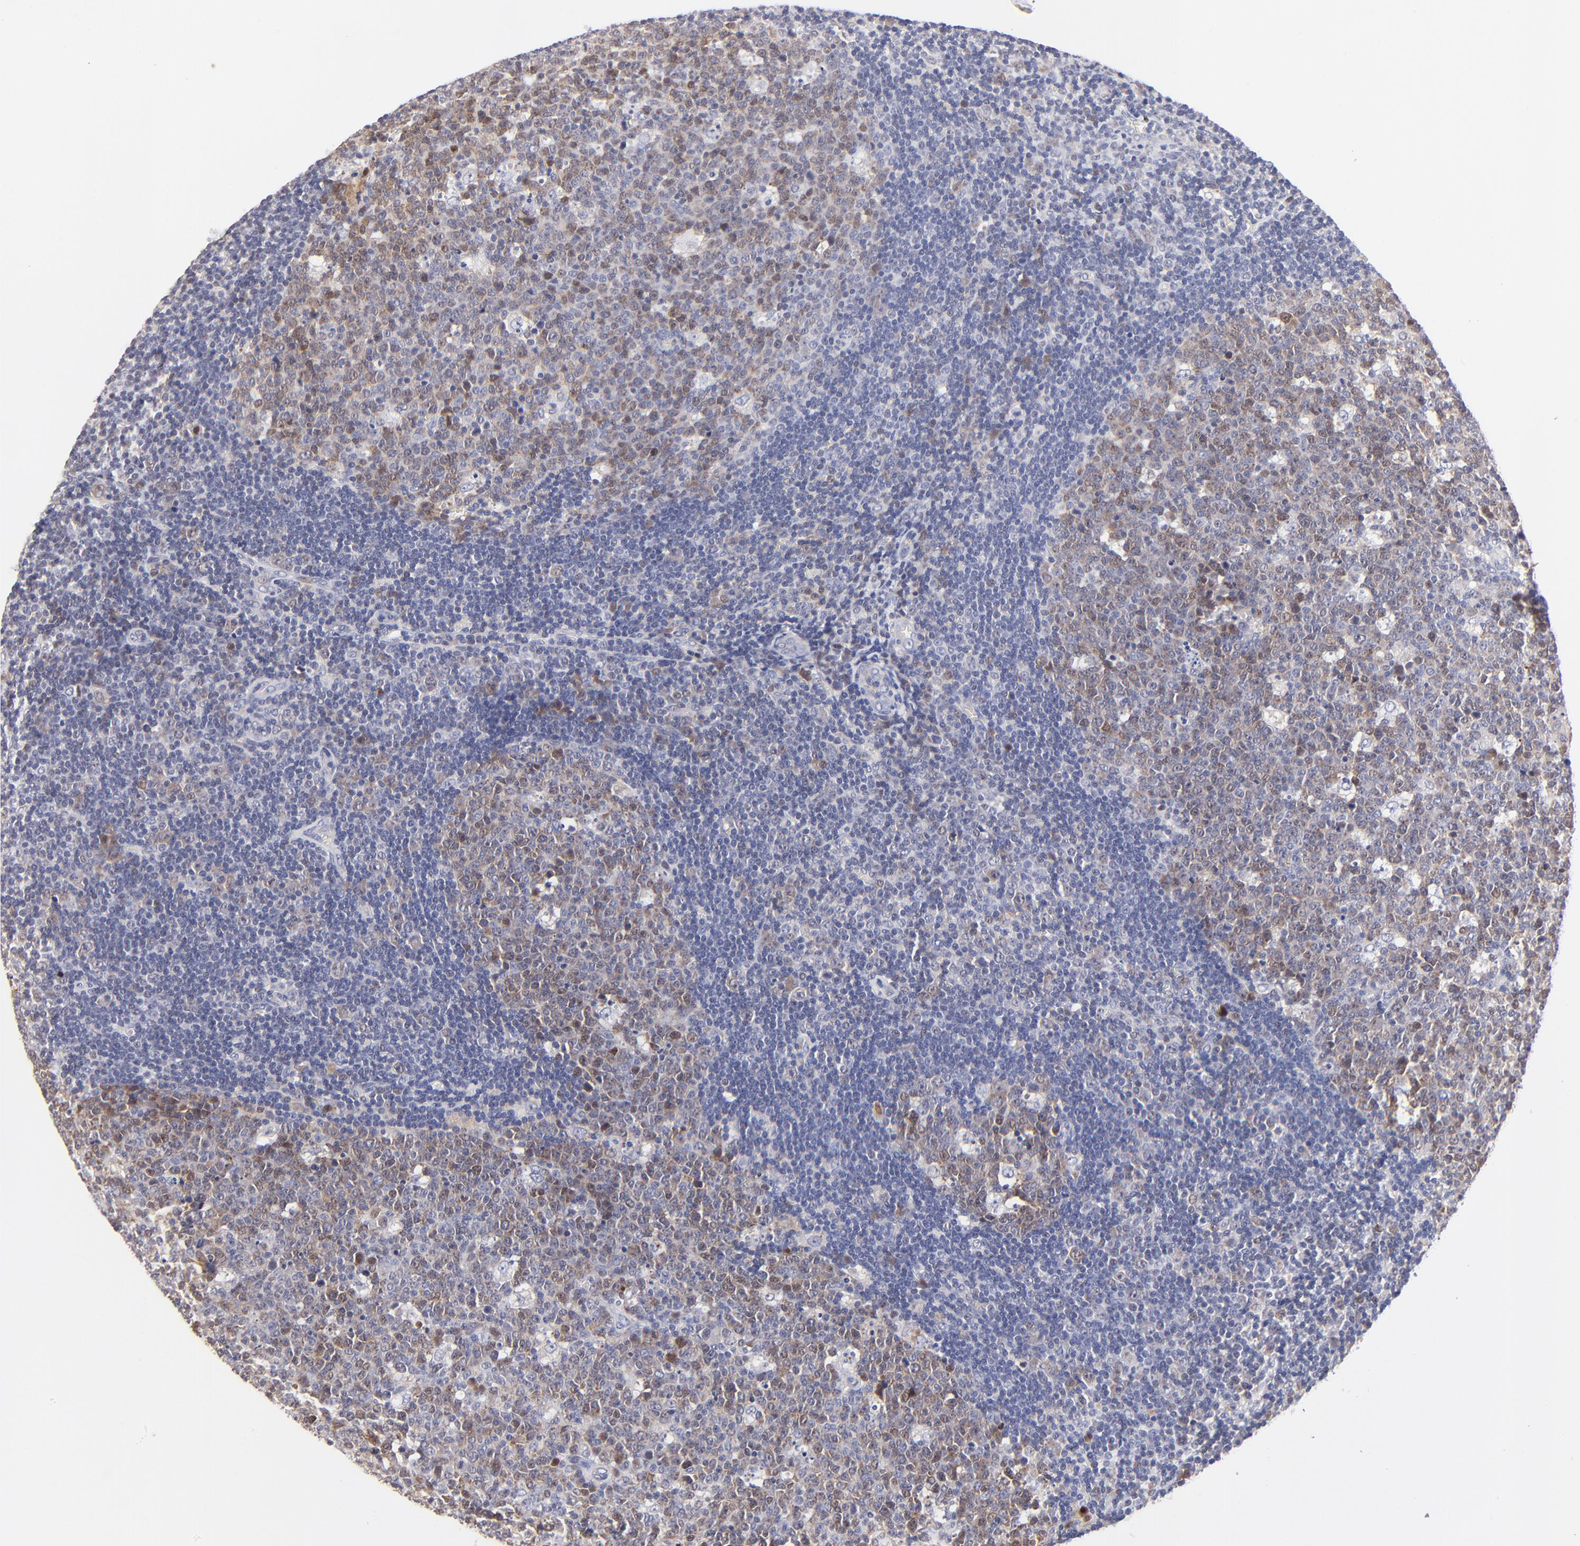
{"staining": {"intensity": "weak", "quantity": "25%-75%", "location": "cytoplasmic/membranous,nuclear"}, "tissue": "lymph node", "cell_type": "Germinal center cells", "image_type": "normal", "snomed": [{"axis": "morphology", "description": "Normal tissue, NOS"}, {"axis": "topography", "description": "Lymph node"}, {"axis": "topography", "description": "Salivary gland"}], "caption": "The image reveals staining of benign lymph node, revealing weak cytoplasmic/membranous,nuclear protein expression (brown color) within germinal center cells.", "gene": "ZNF155", "patient": {"sex": "male", "age": 8}}